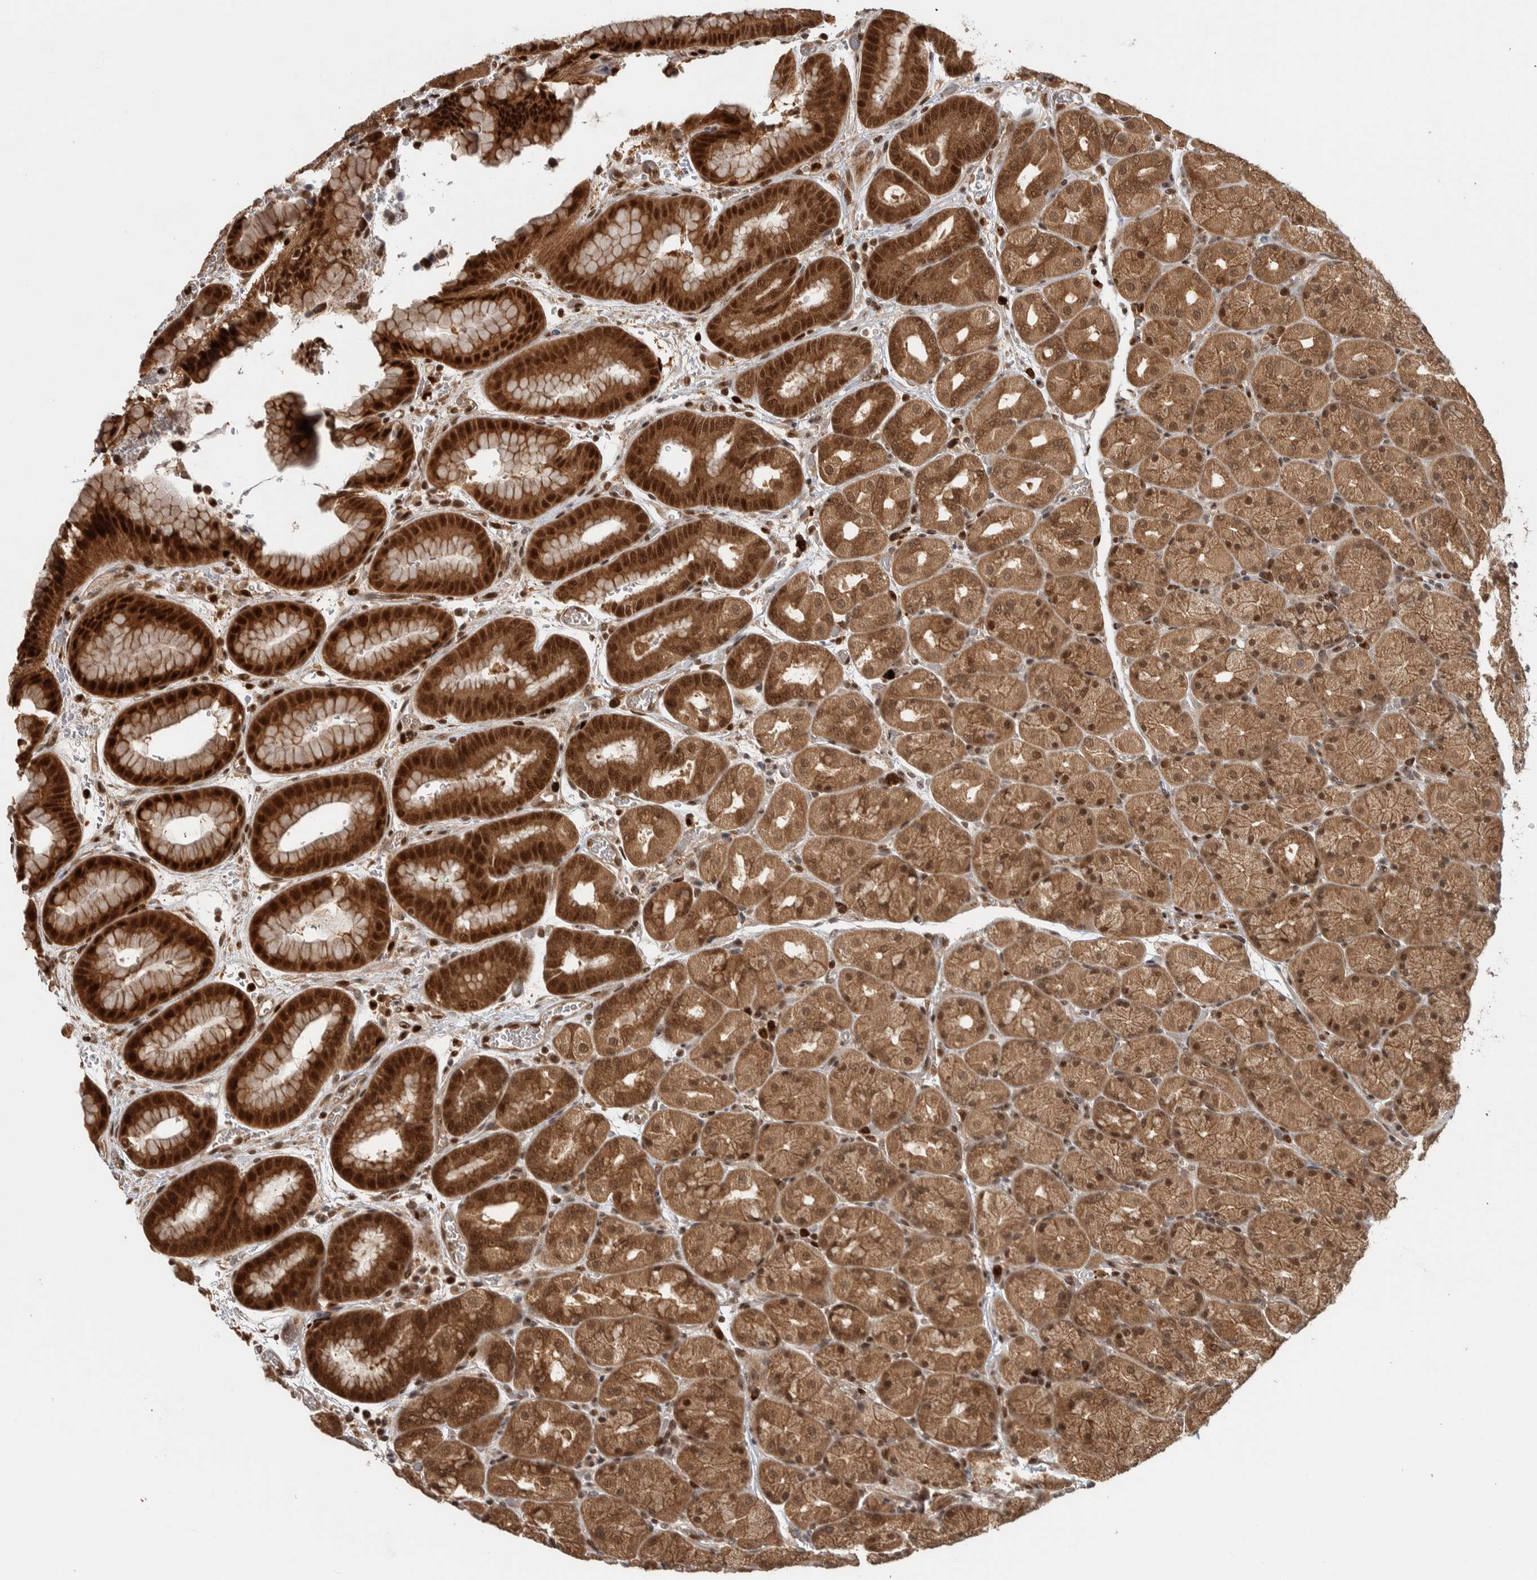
{"staining": {"intensity": "strong", "quantity": ">75%", "location": "cytoplasmic/membranous,nuclear"}, "tissue": "stomach", "cell_type": "Glandular cells", "image_type": "normal", "snomed": [{"axis": "morphology", "description": "Normal tissue, NOS"}, {"axis": "morphology", "description": "Carcinoid, malignant, NOS"}, {"axis": "topography", "description": "Stomach, upper"}], "caption": "Immunohistochemical staining of unremarkable human stomach demonstrates strong cytoplasmic/membranous,nuclear protein positivity in about >75% of glandular cells. (DAB (3,3'-diaminobenzidine) = brown stain, brightfield microscopy at high magnification).", "gene": "RPS6KA4", "patient": {"sex": "male", "age": 39}}